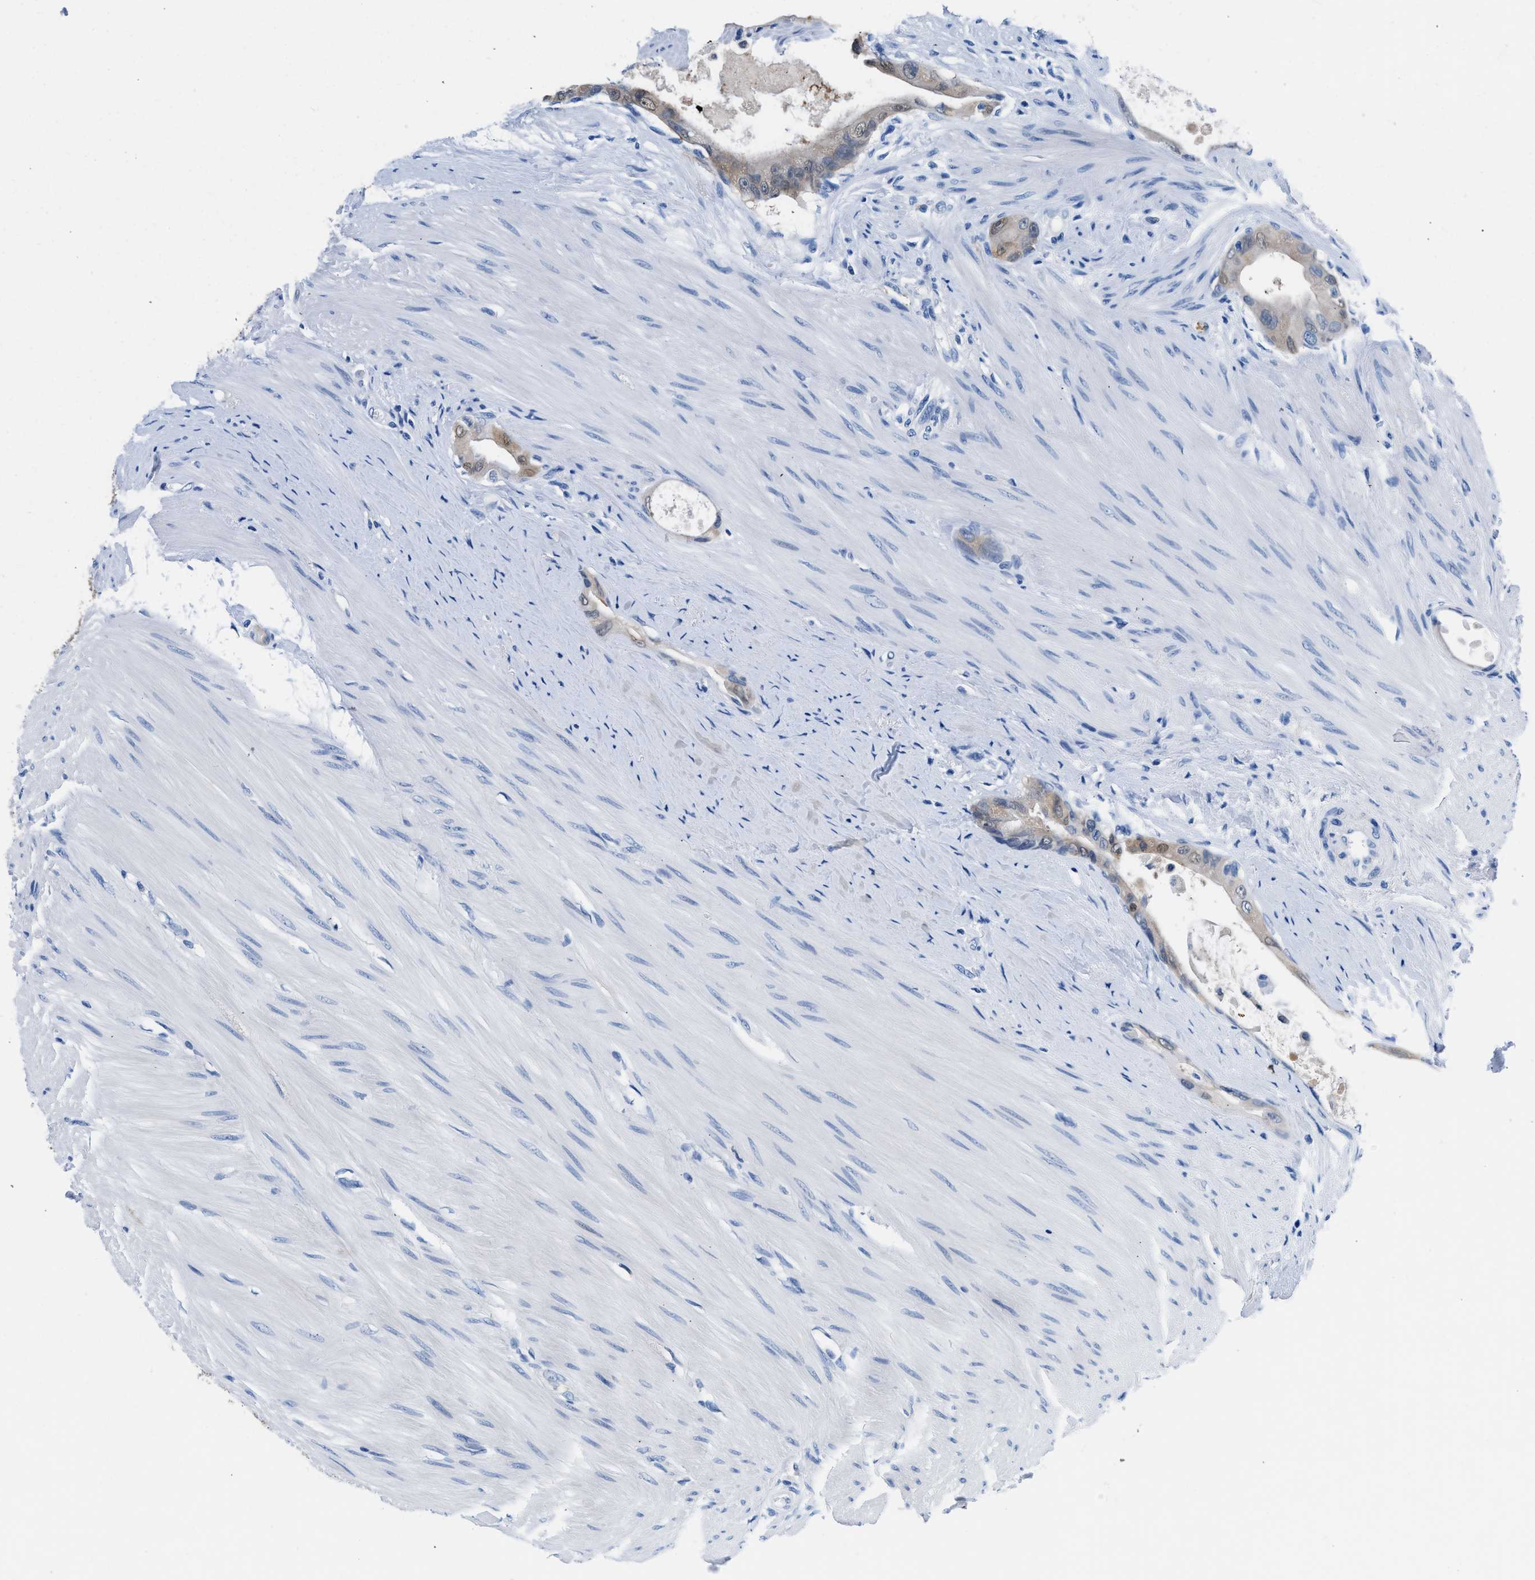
{"staining": {"intensity": "weak", "quantity": "<25%", "location": "cytoplasmic/membranous"}, "tissue": "colorectal cancer", "cell_type": "Tumor cells", "image_type": "cancer", "snomed": [{"axis": "morphology", "description": "Adenocarcinoma, NOS"}, {"axis": "topography", "description": "Rectum"}], "caption": "This photomicrograph is of adenocarcinoma (colorectal) stained with immunohistochemistry to label a protein in brown with the nuclei are counter-stained blue. There is no positivity in tumor cells.", "gene": "FADS6", "patient": {"sex": "male", "age": 51}}